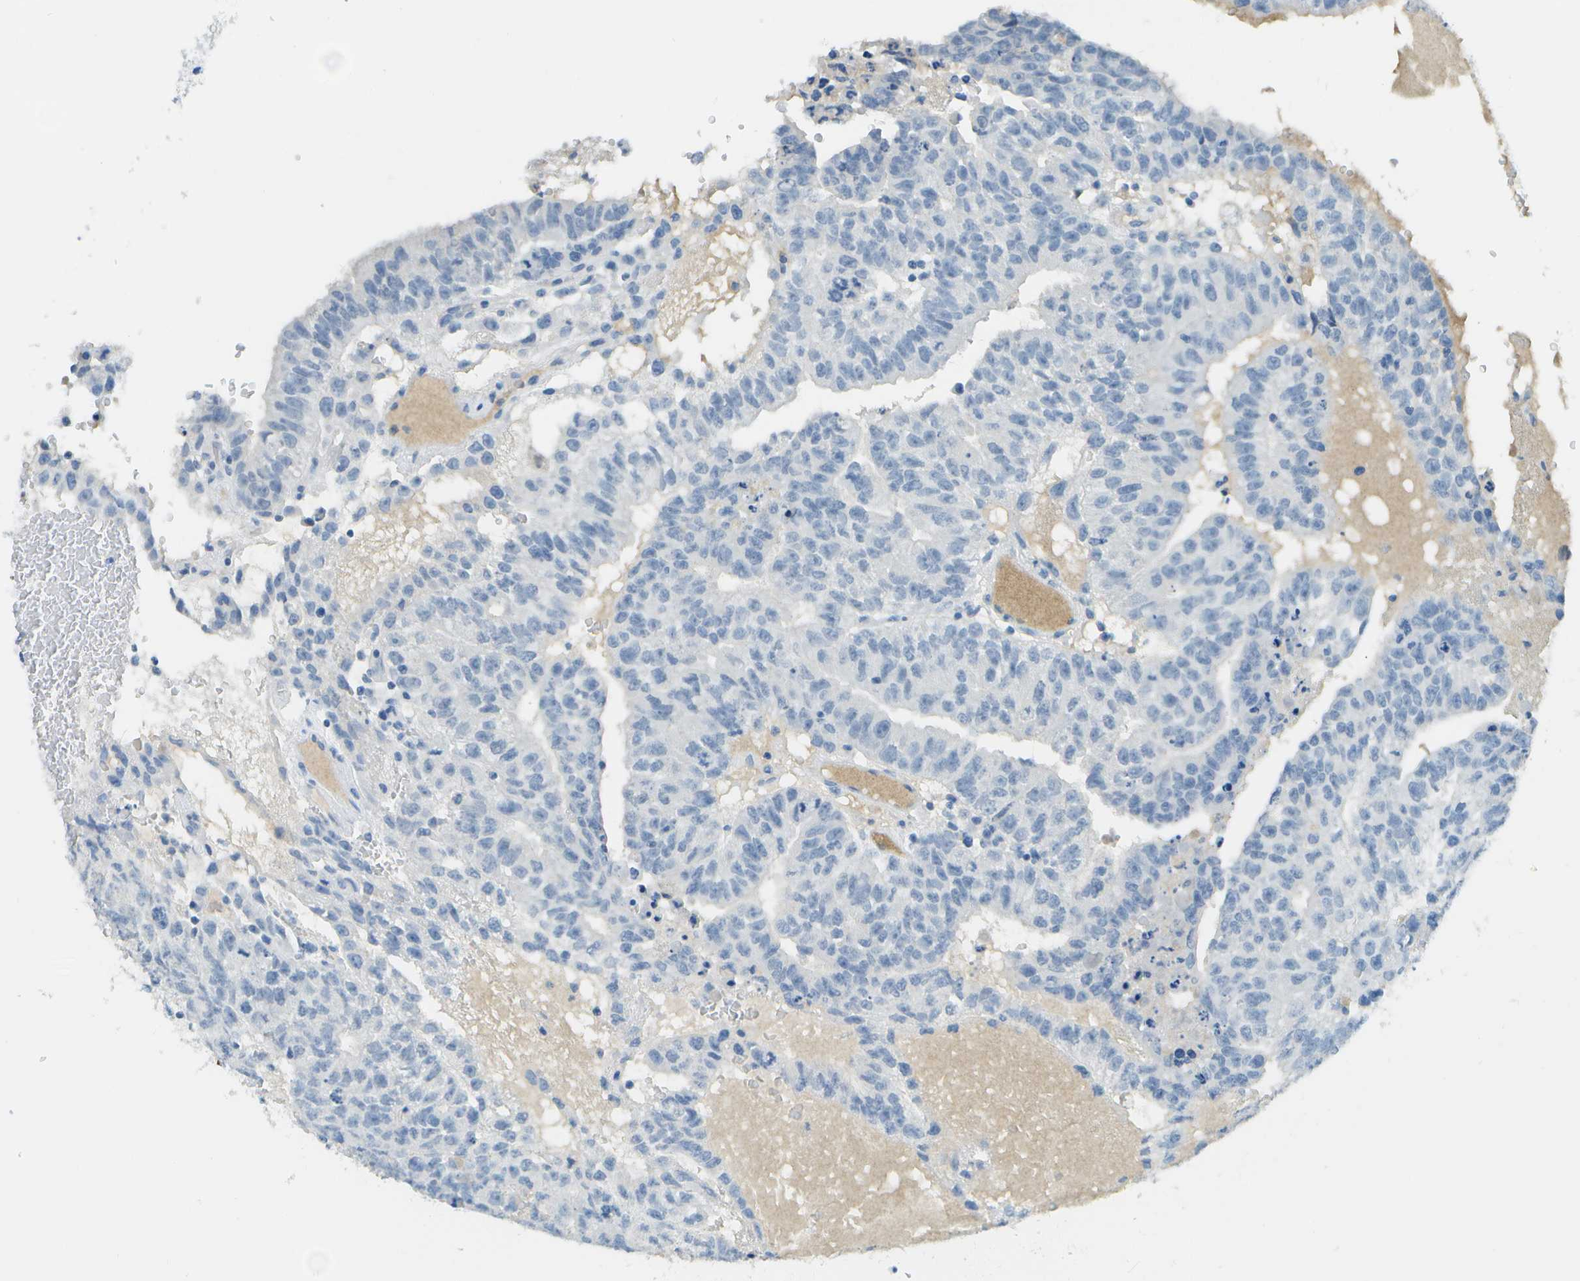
{"staining": {"intensity": "negative", "quantity": "none", "location": "none"}, "tissue": "testis cancer", "cell_type": "Tumor cells", "image_type": "cancer", "snomed": [{"axis": "morphology", "description": "Seminoma, NOS"}, {"axis": "morphology", "description": "Carcinoma, Embryonal, NOS"}, {"axis": "topography", "description": "Testis"}], "caption": "Seminoma (testis) was stained to show a protein in brown. There is no significant expression in tumor cells.", "gene": "C1S", "patient": {"sex": "male", "age": 52}}